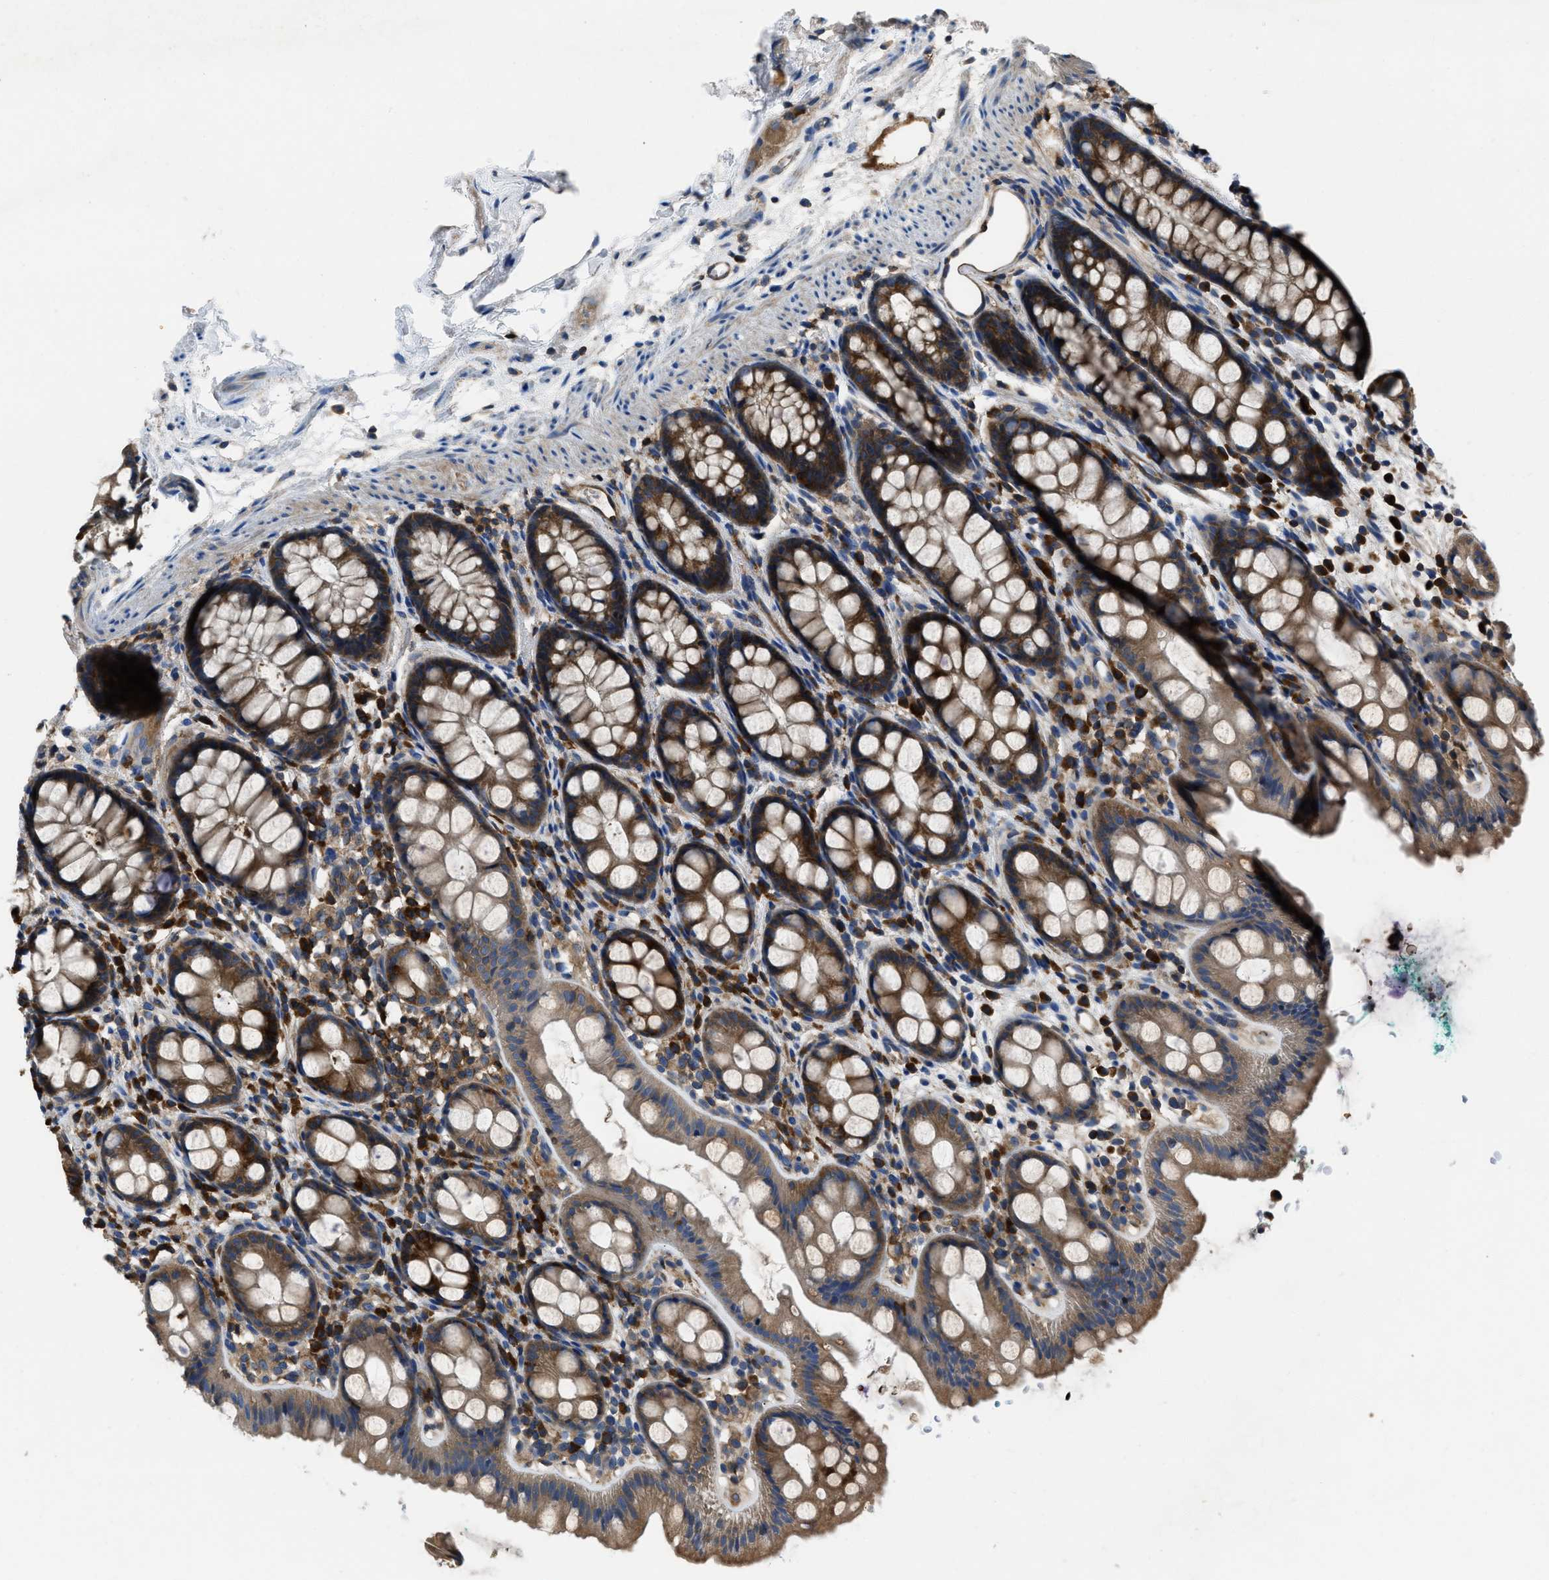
{"staining": {"intensity": "strong", "quantity": "25%-75%", "location": "cytoplasmic/membranous"}, "tissue": "rectum", "cell_type": "Glandular cells", "image_type": "normal", "snomed": [{"axis": "morphology", "description": "Normal tissue, NOS"}, {"axis": "topography", "description": "Rectum"}], "caption": "The immunohistochemical stain shows strong cytoplasmic/membranous staining in glandular cells of unremarkable rectum.", "gene": "YARS1", "patient": {"sex": "female", "age": 65}}